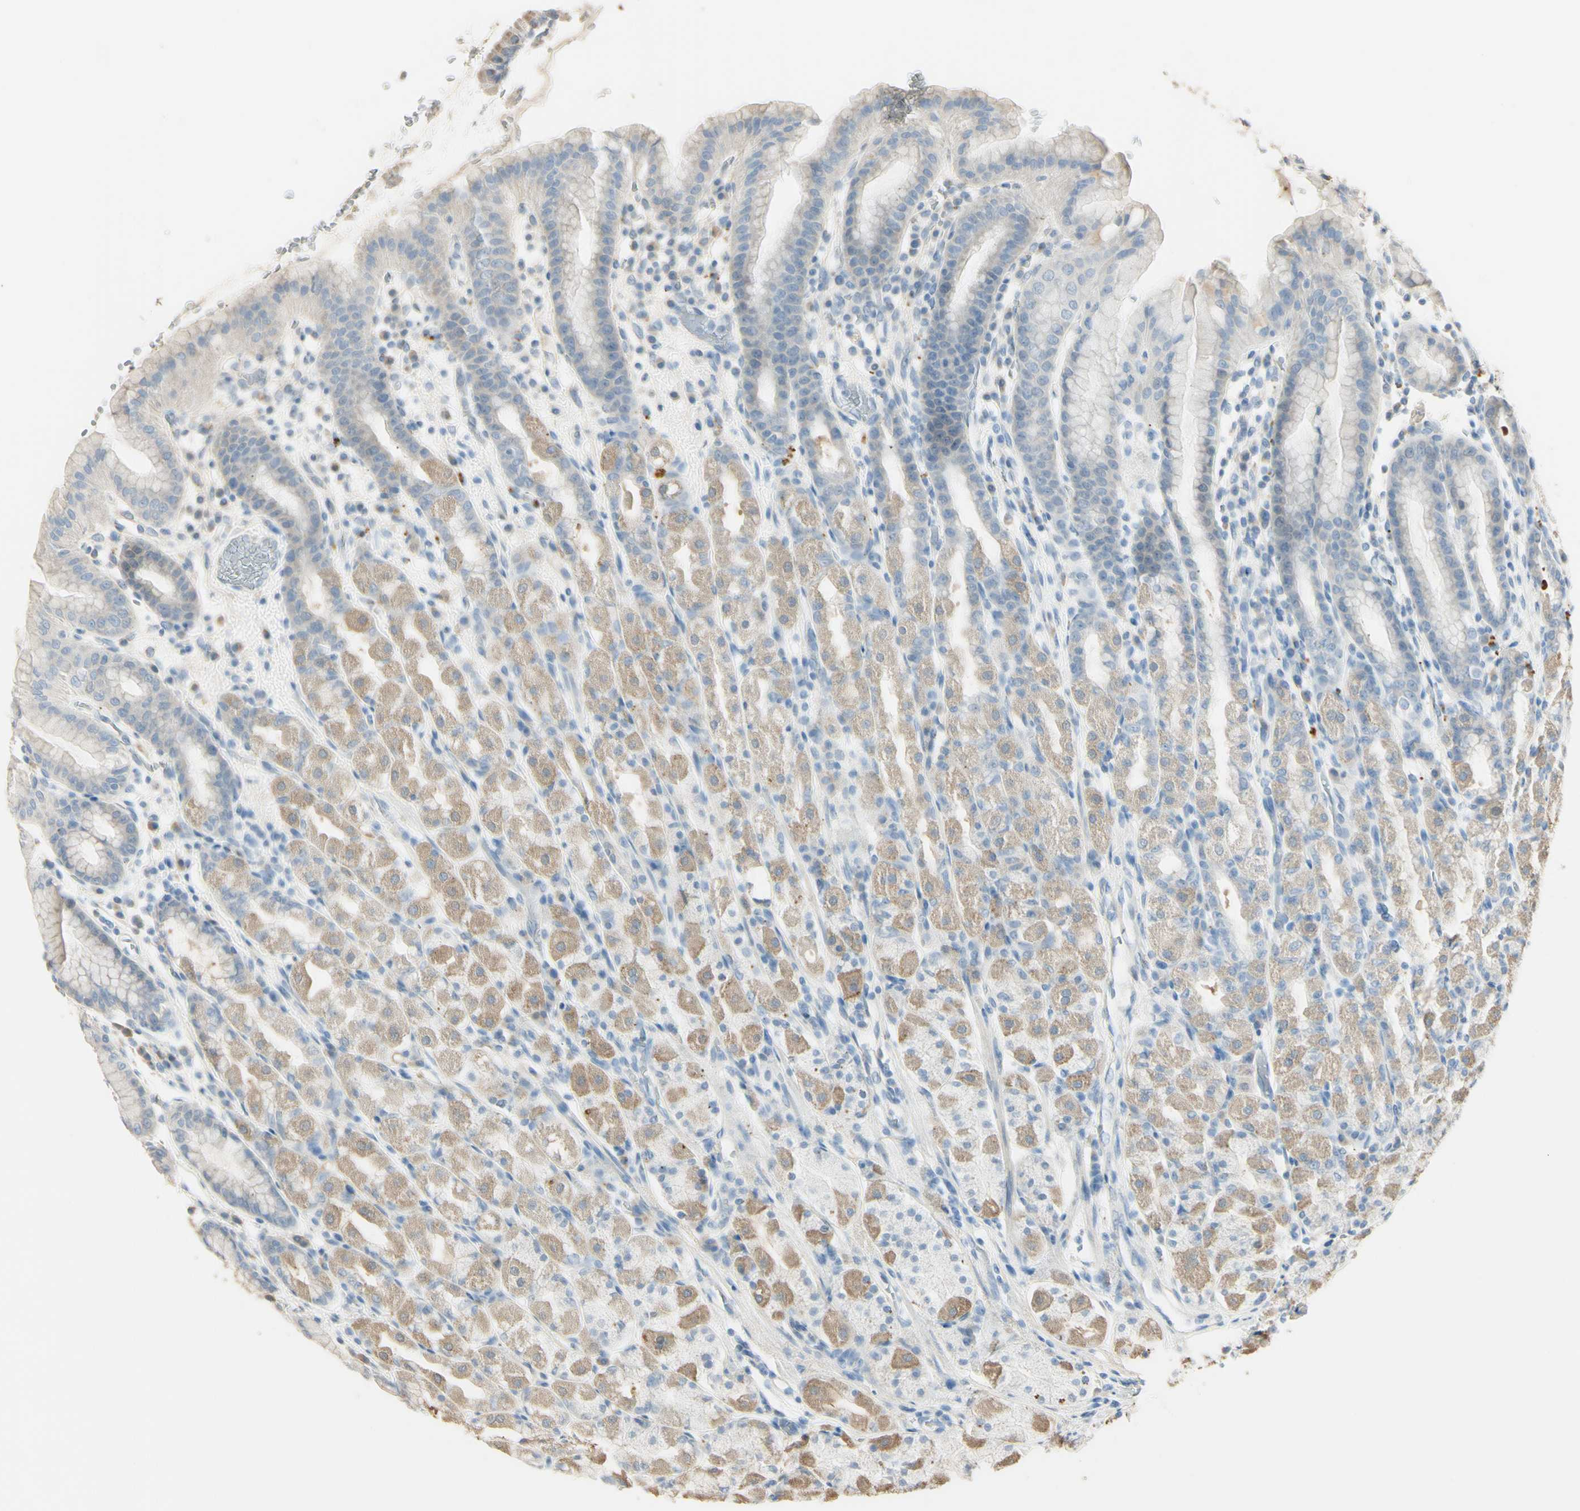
{"staining": {"intensity": "weak", "quantity": ">75%", "location": "cytoplasmic/membranous"}, "tissue": "stomach", "cell_type": "Glandular cells", "image_type": "normal", "snomed": [{"axis": "morphology", "description": "Normal tissue, NOS"}, {"axis": "topography", "description": "Stomach, upper"}], "caption": "IHC photomicrograph of benign stomach stained for a protein (brown), which demonstrates low levels of weak cytoplasmic/membranous positivity in about >75% of glandular cells.", "gene": "ANGPTL1", "patient": {"sex": "male", "age": 68}}